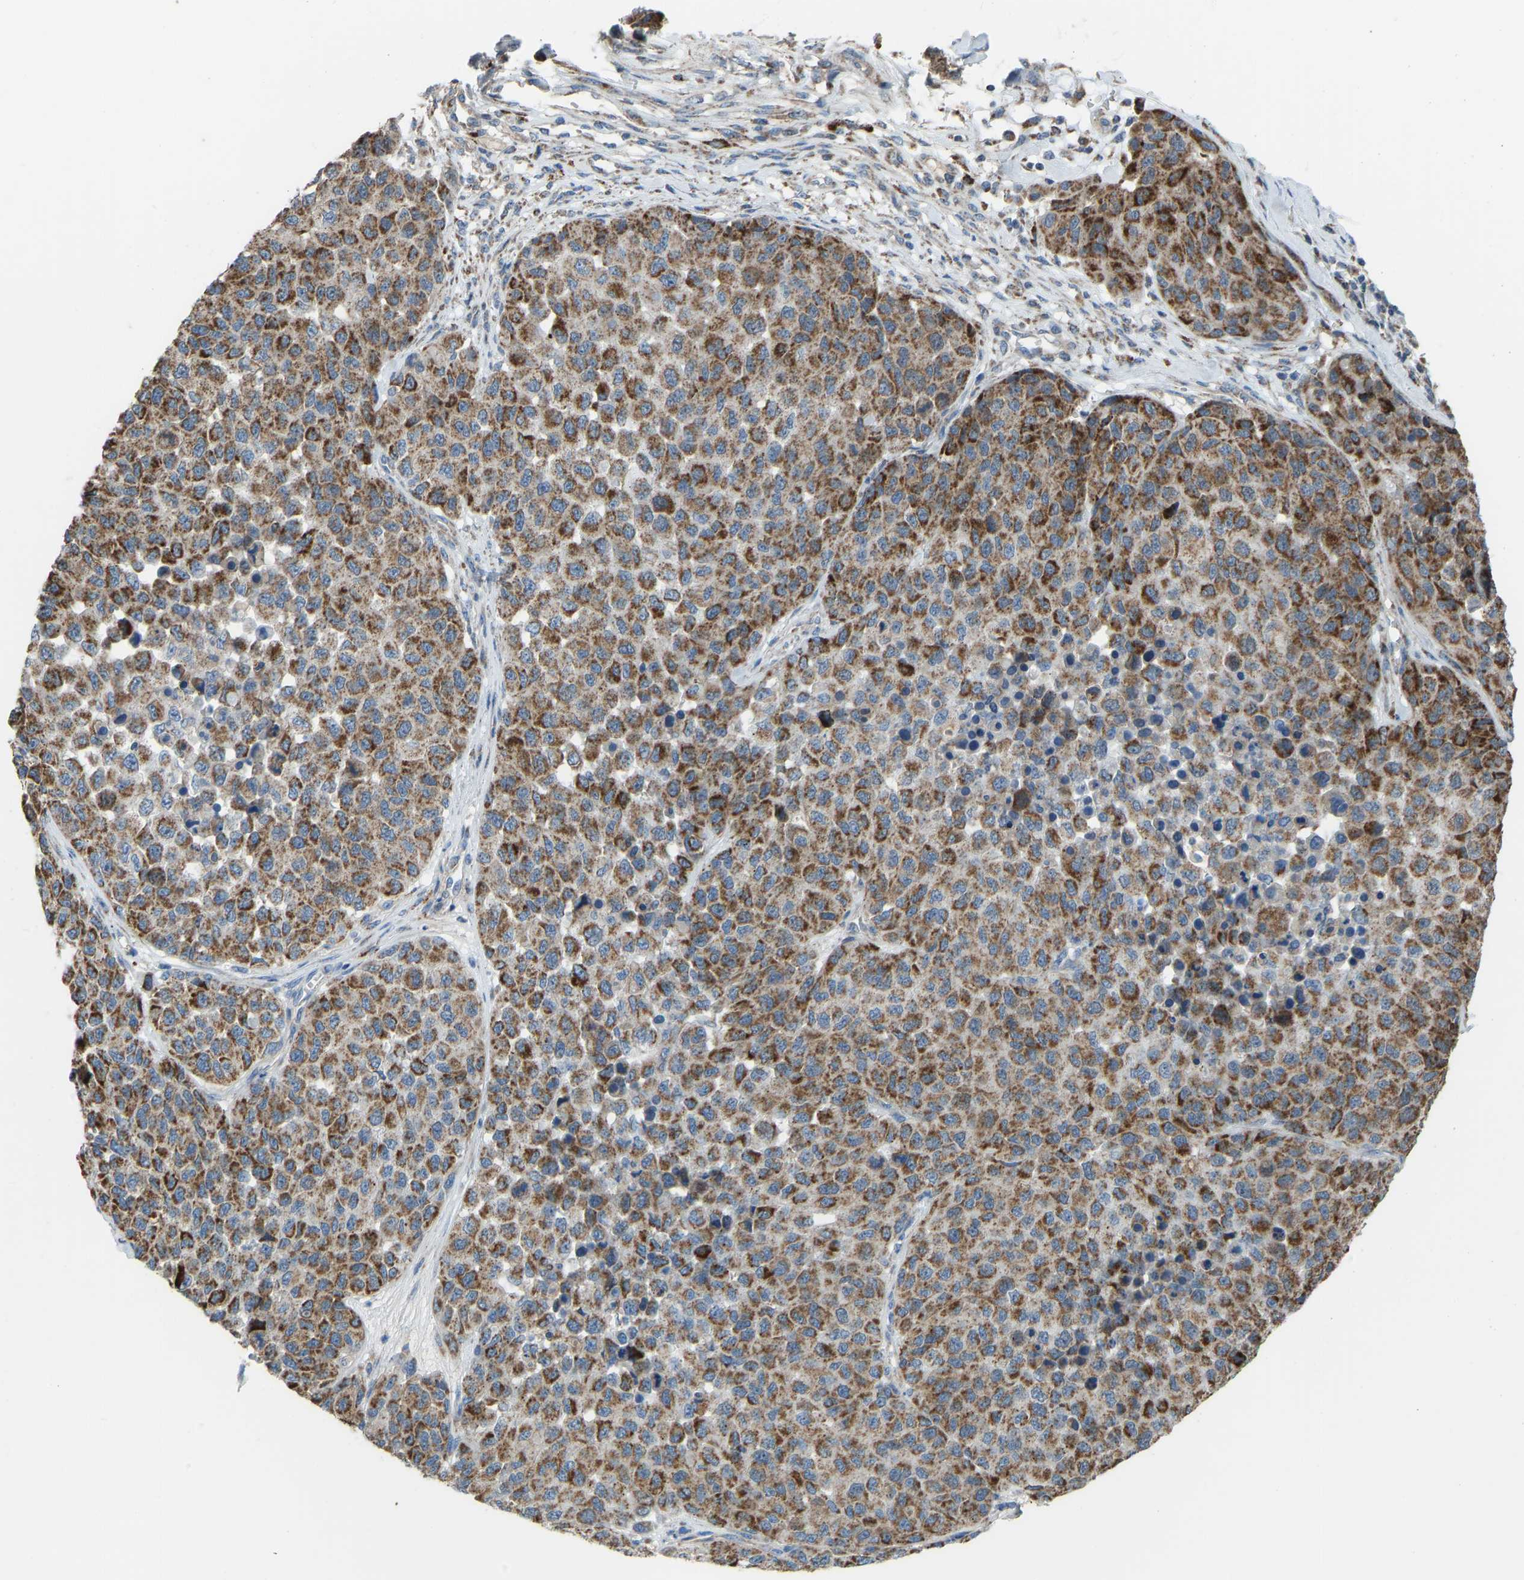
{"staining": {"intensity": "strong", "quantity": ">75%", "location": "cytoplasmic/membranous"}, "tissue": "melanoma", "cell_type": "Tumor cells", "image_type": "cancer", "snomed": [{"axis": "morphology", "description": "Malignant melanoma, NOS"}, {"axis": "topography", "description": "Skin"}], "caption": "This histopathology image reveals IHC staining of human melanoma, with high strong cytoplasmic/membranous positivity in approximately >75% of tumor cells.", "gene": "SMIM20", "patient": {"sex": "male", "age": 62}}